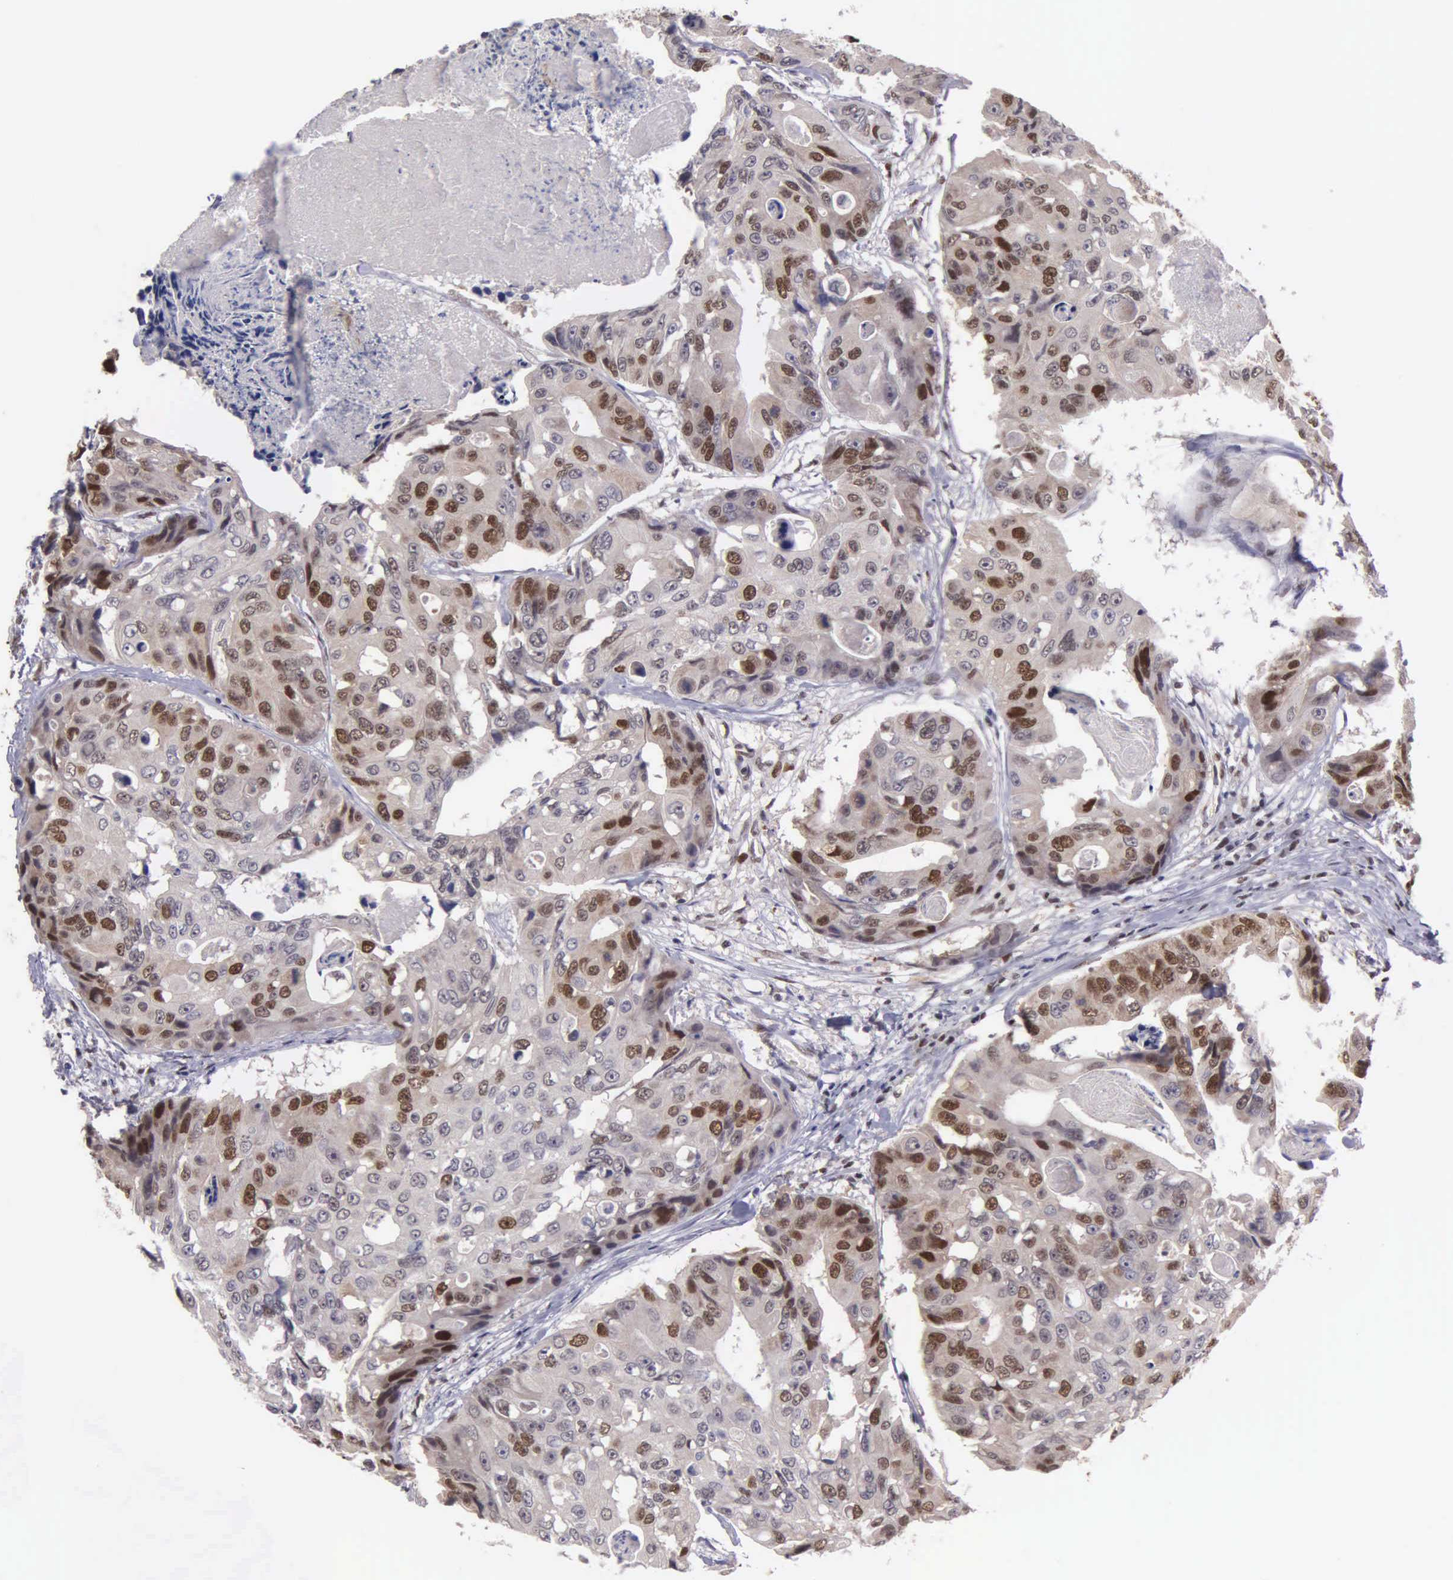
{"staining": {"intensity": "strong", "quantity": "25%-75%", "location": "cytoplasmic/membranous,nuclear"}, "tissue": "colorectal cancer", "cell_type": "Tumor cells", "image_type": "cancer", "snomed": [{"axis": "morphology", "description": "Adenocarcinoma, NOS"}, {"axis": "topography", "description": "Colon"}], "caption": "Immunohistochemical staining of human colorectal cancer (adenocarcinoma) exhibits strong cytoplasmic/membranous and nuclear protein expression in approximately 25%-75% of tumor cells. The staining was performed using DAB to visualize the protein expression in brown, while the nuclei were stained in blue with hematoxylin (Magnification: 20x).", "gene": "UBR7", "patient": {"sex": "female", "age": 86}}